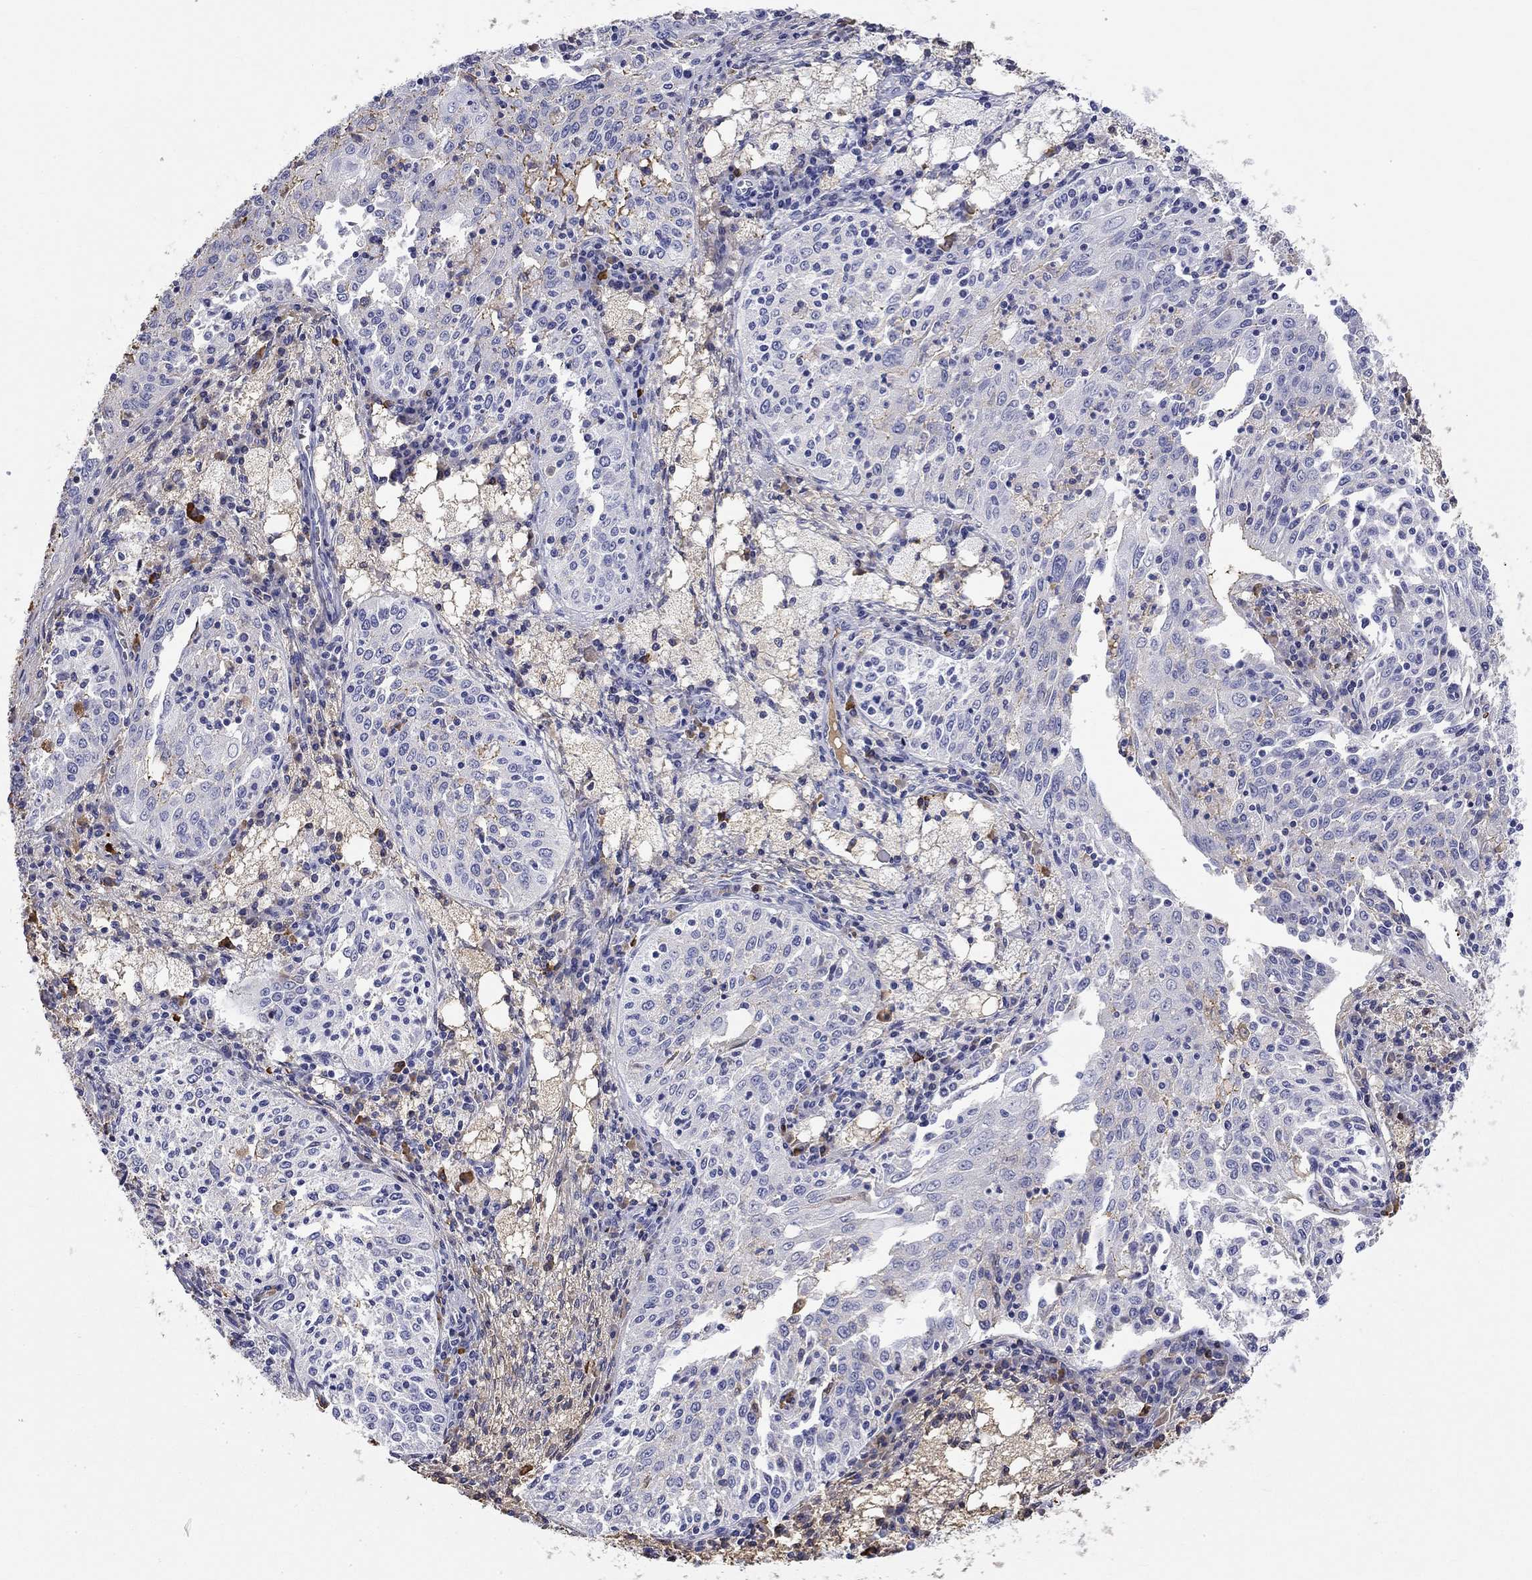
{"staining": {"intensity": "negative", "quantity": "none", "location": "none"}, "tissue": "cervical cancer", "cell_type": "Tumor cells", "image_type": "cancer", "snomed": [{"axis": "morphology", "description": "Squamous cell carcinoma, NOS"}, {"axis": "topography", "description": "Cervix"}], "caption": "Photomicrograph shows no significant protein positivity in tumor cells of cervical cancer. The staining is performed using DAB (3,3'-diaminobenzidine) brown chromogen with nuclei counter-stained in using hematoxylin.", "gene": "PHOX2B", "patient": {"sex": "female", "age": 41}}